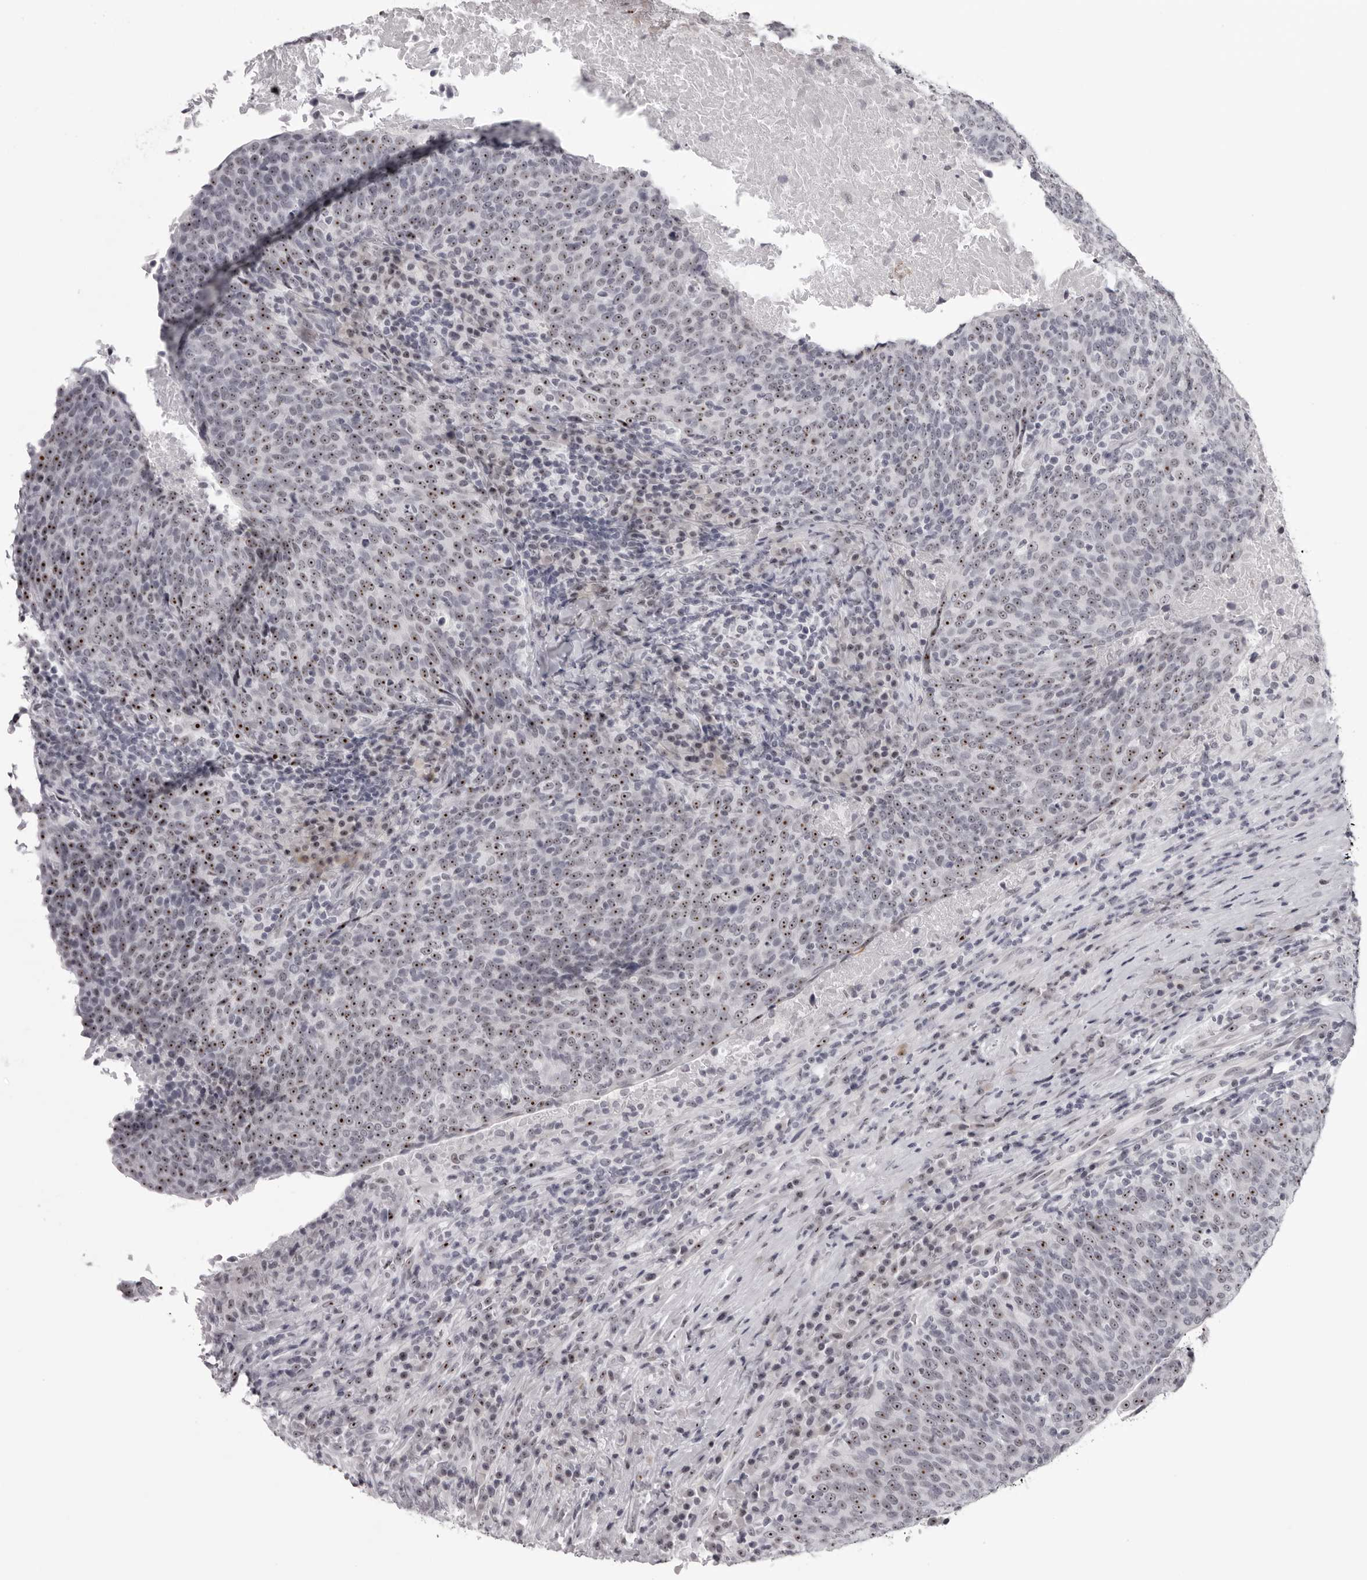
{"staining": {"intensity": "strong", "quantity": "25%-75%", "location": "nuclear"}, "tissue": "head and neck cancer", "cell_type": "Tumor cells", "image_type": "cancer", "snomed": [{"axis": "morphology", "description": "Squamous cell carcinoma, NOS"}, {"axis": "morphology", "description": "Squamous cell carcinoma, metastatic, NOS"}, {"axis": "topography", "description": "Lymph node"}, {"axis": "topography", "description": "Head-Neck"}], "caption": "Protein expression by immunohistochemistry displays strong nuclear staining in about 25%-75% of tumor cells in head and neck metastatic squamous cell carcinoma. (DAB (3,3'-diaminobenzidine) IHC, brown staining for protein, blue staining for nuclei).", "gene": "HELZ", "patient": {"sex": "male", "age": 62}}